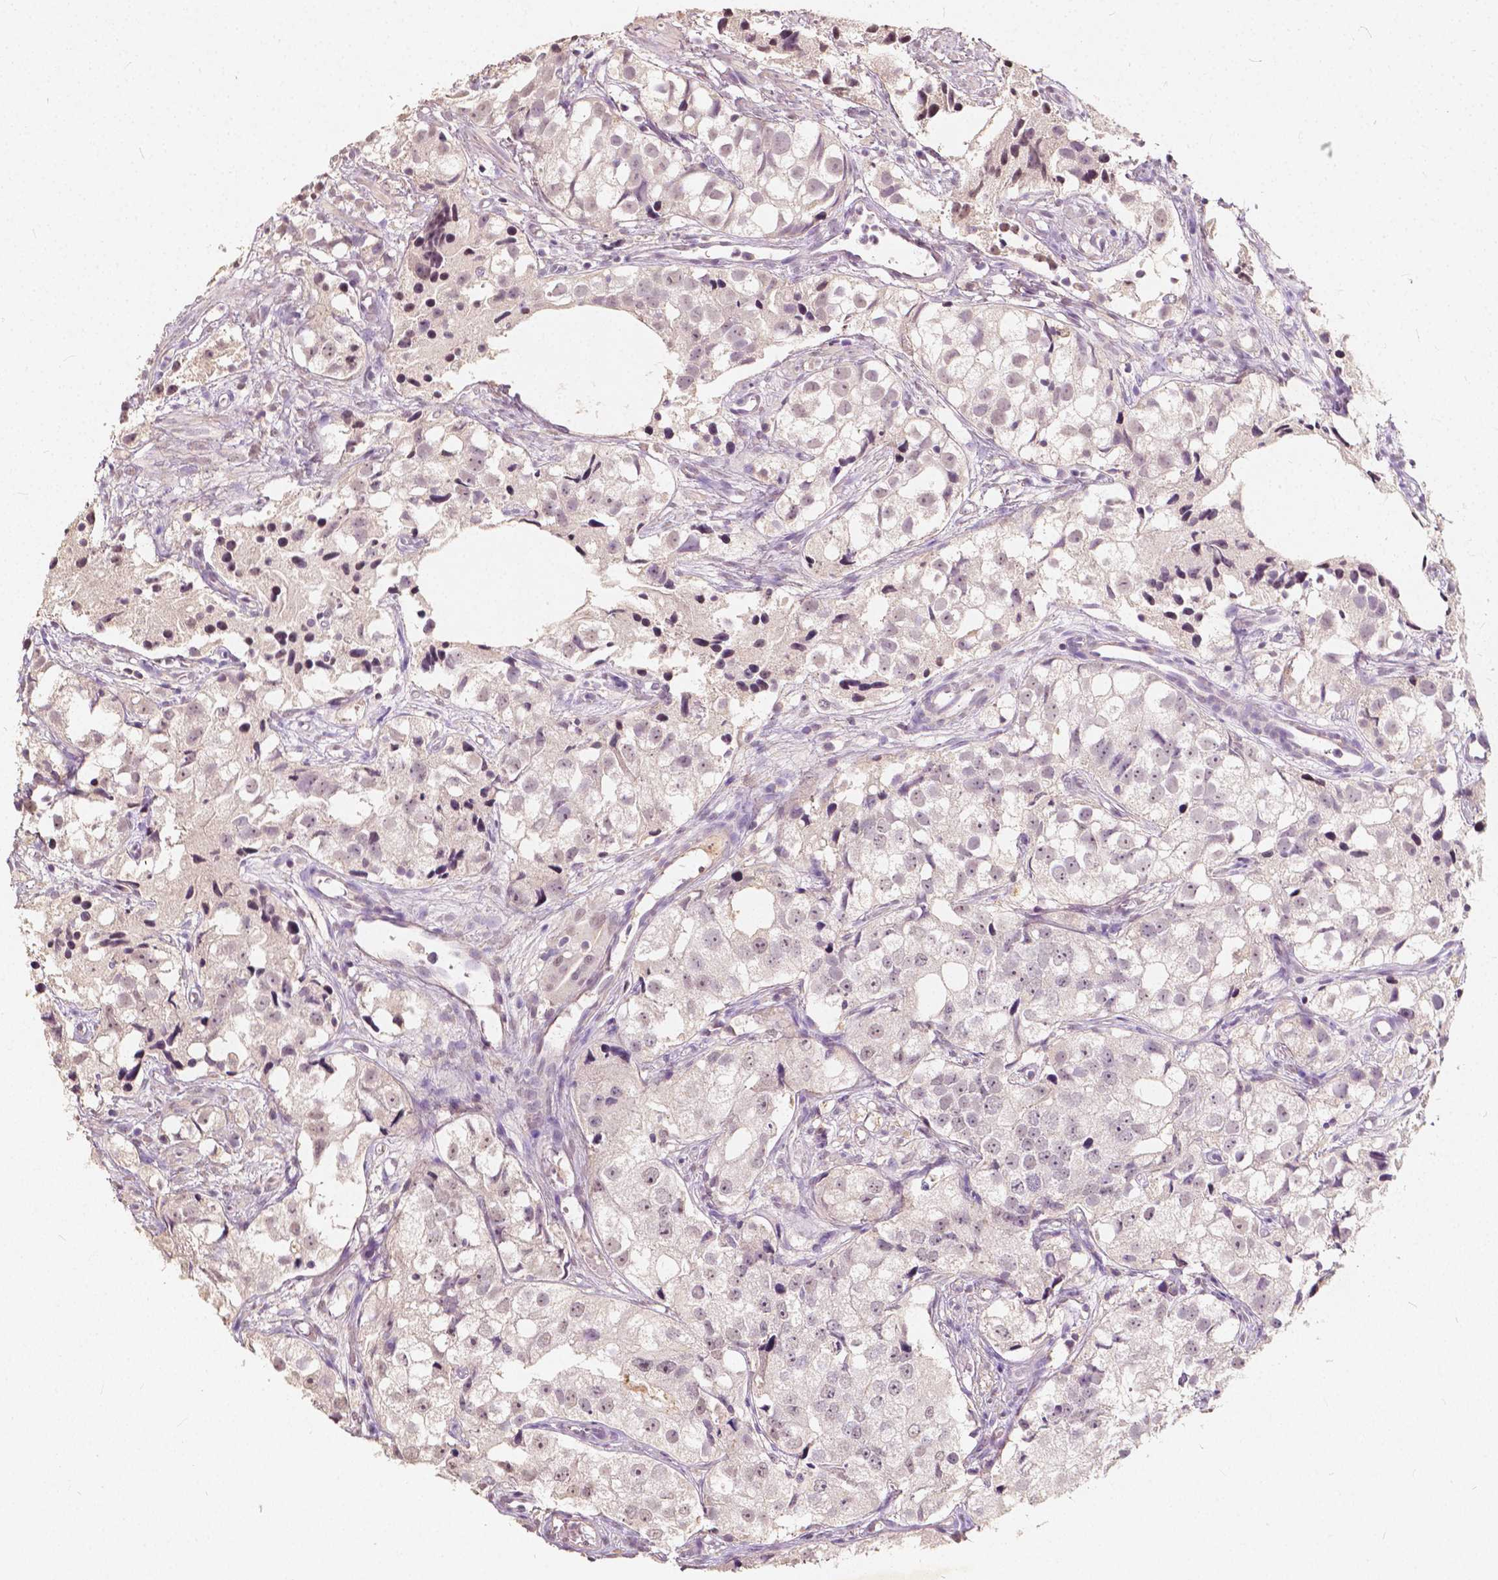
{"staining": {"intensity": "weak", "quantity": "25%-75%", "location": "nuclear"}, "tissue": "prostate cancer", "cell_type": "Tumor cells", "image_type": "cancer", "snomed": [{"axis": "morphology", "description": "Adenocarcinoma, High grade"}, {"axis": "topography", "description": "Prostate"}], "caption": "Prostate cancer tissue displays weak nuclear staining in approximately 25%-75% of tumor cells", "gene": "SOX15", "patient": {"sex": "male", "age": 68}}